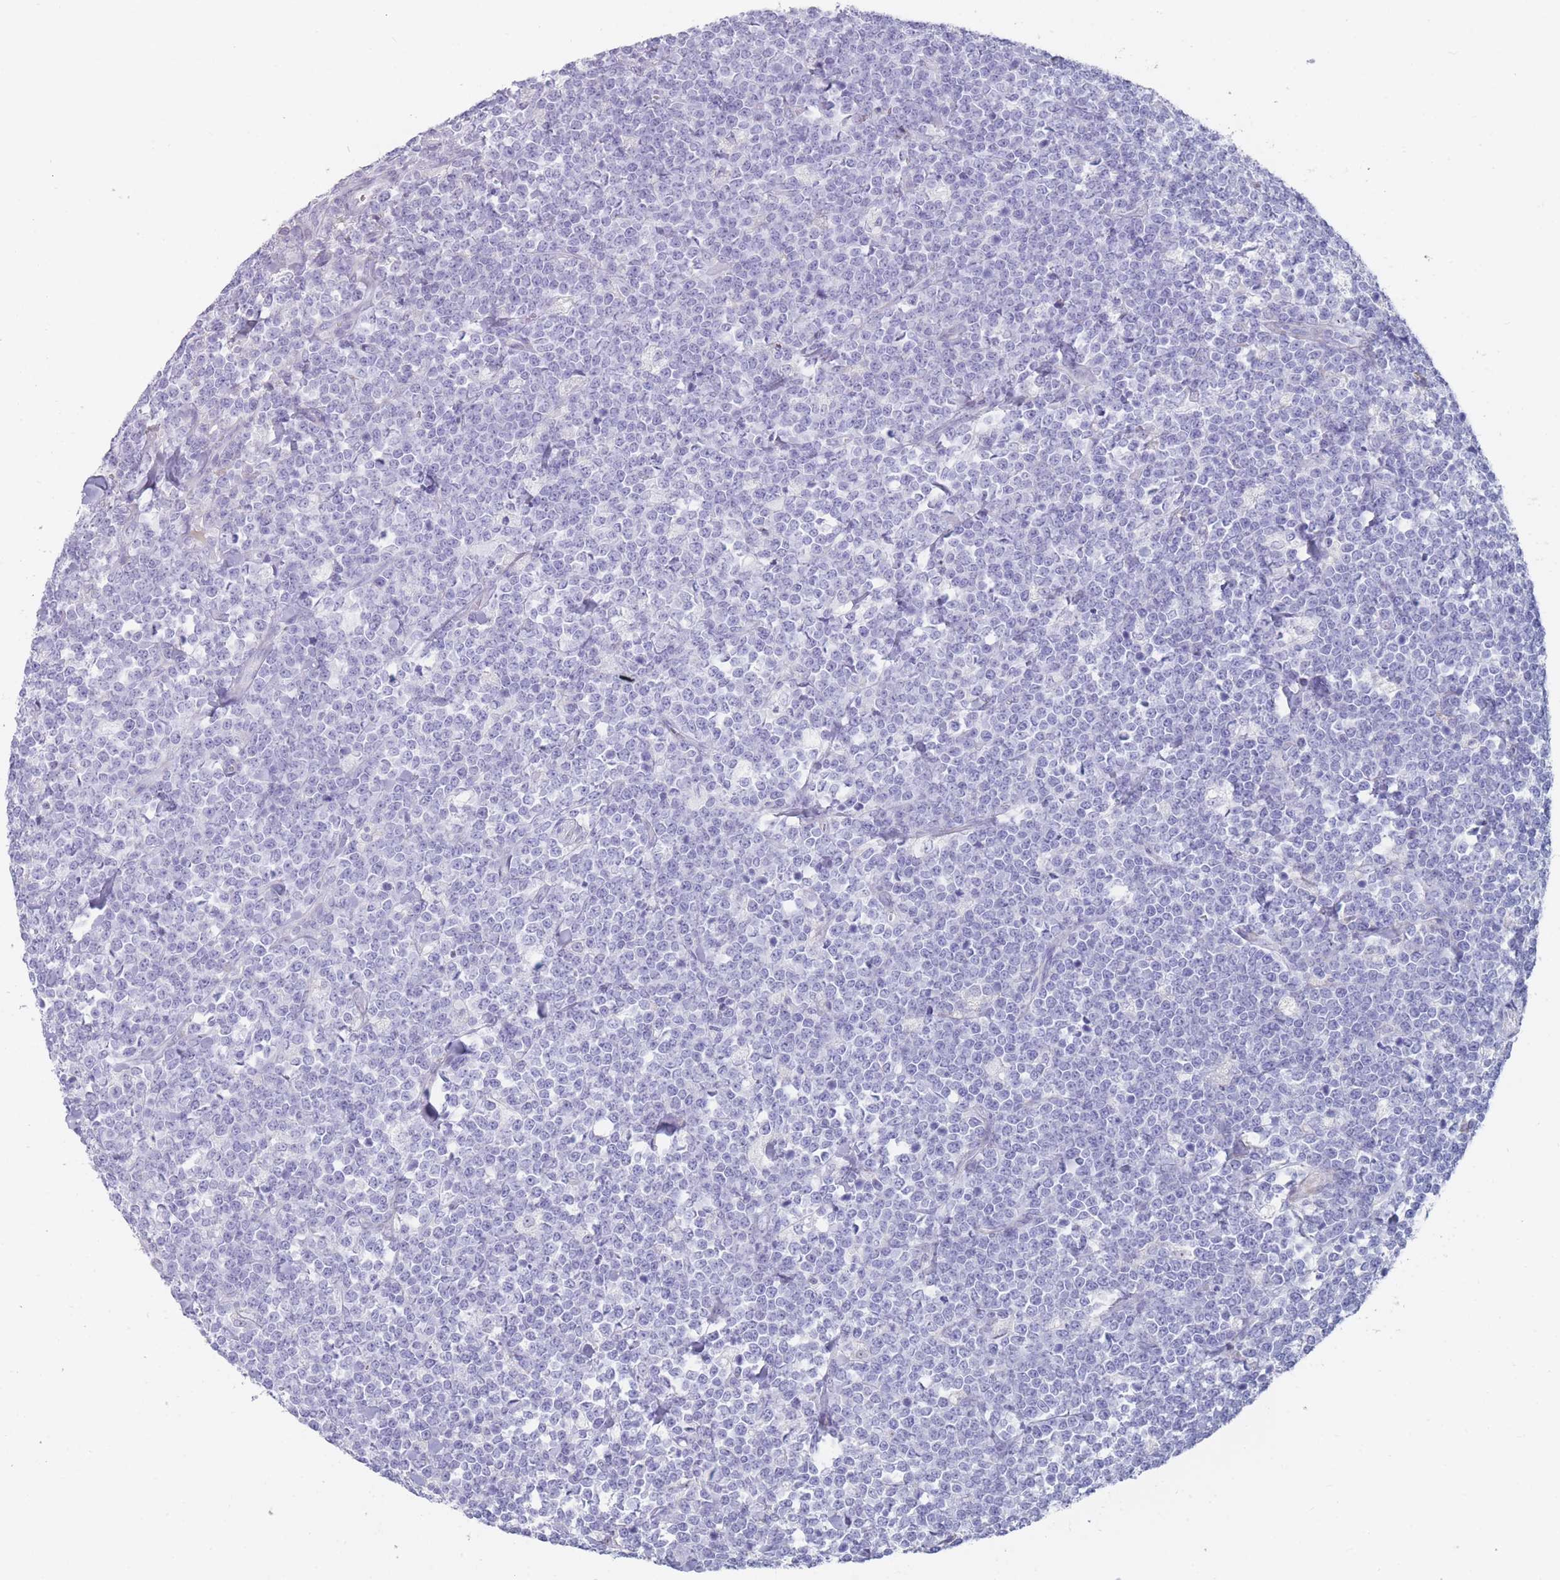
{"staining": {"intensity": "negative", "quantity": "none", "location": "none"}, "tissue": "lymphoma", "cell_type": "Tumor cells", "image_type": "cancer", "snomed": [{"axis": "morphology", "description": "Malignant lymphoma, non-Hodgkin's type, High grade"}, {"axis": "topography", "description": "Small intestine"}, {"axis": "topography", "description": "Colon"}], "caption": "Histopathology image shows no protein expression in tumor cells of lymphoma tissue.", "gene": "ST8SIA5", "patient": {"sex": "male", "age": 8}}